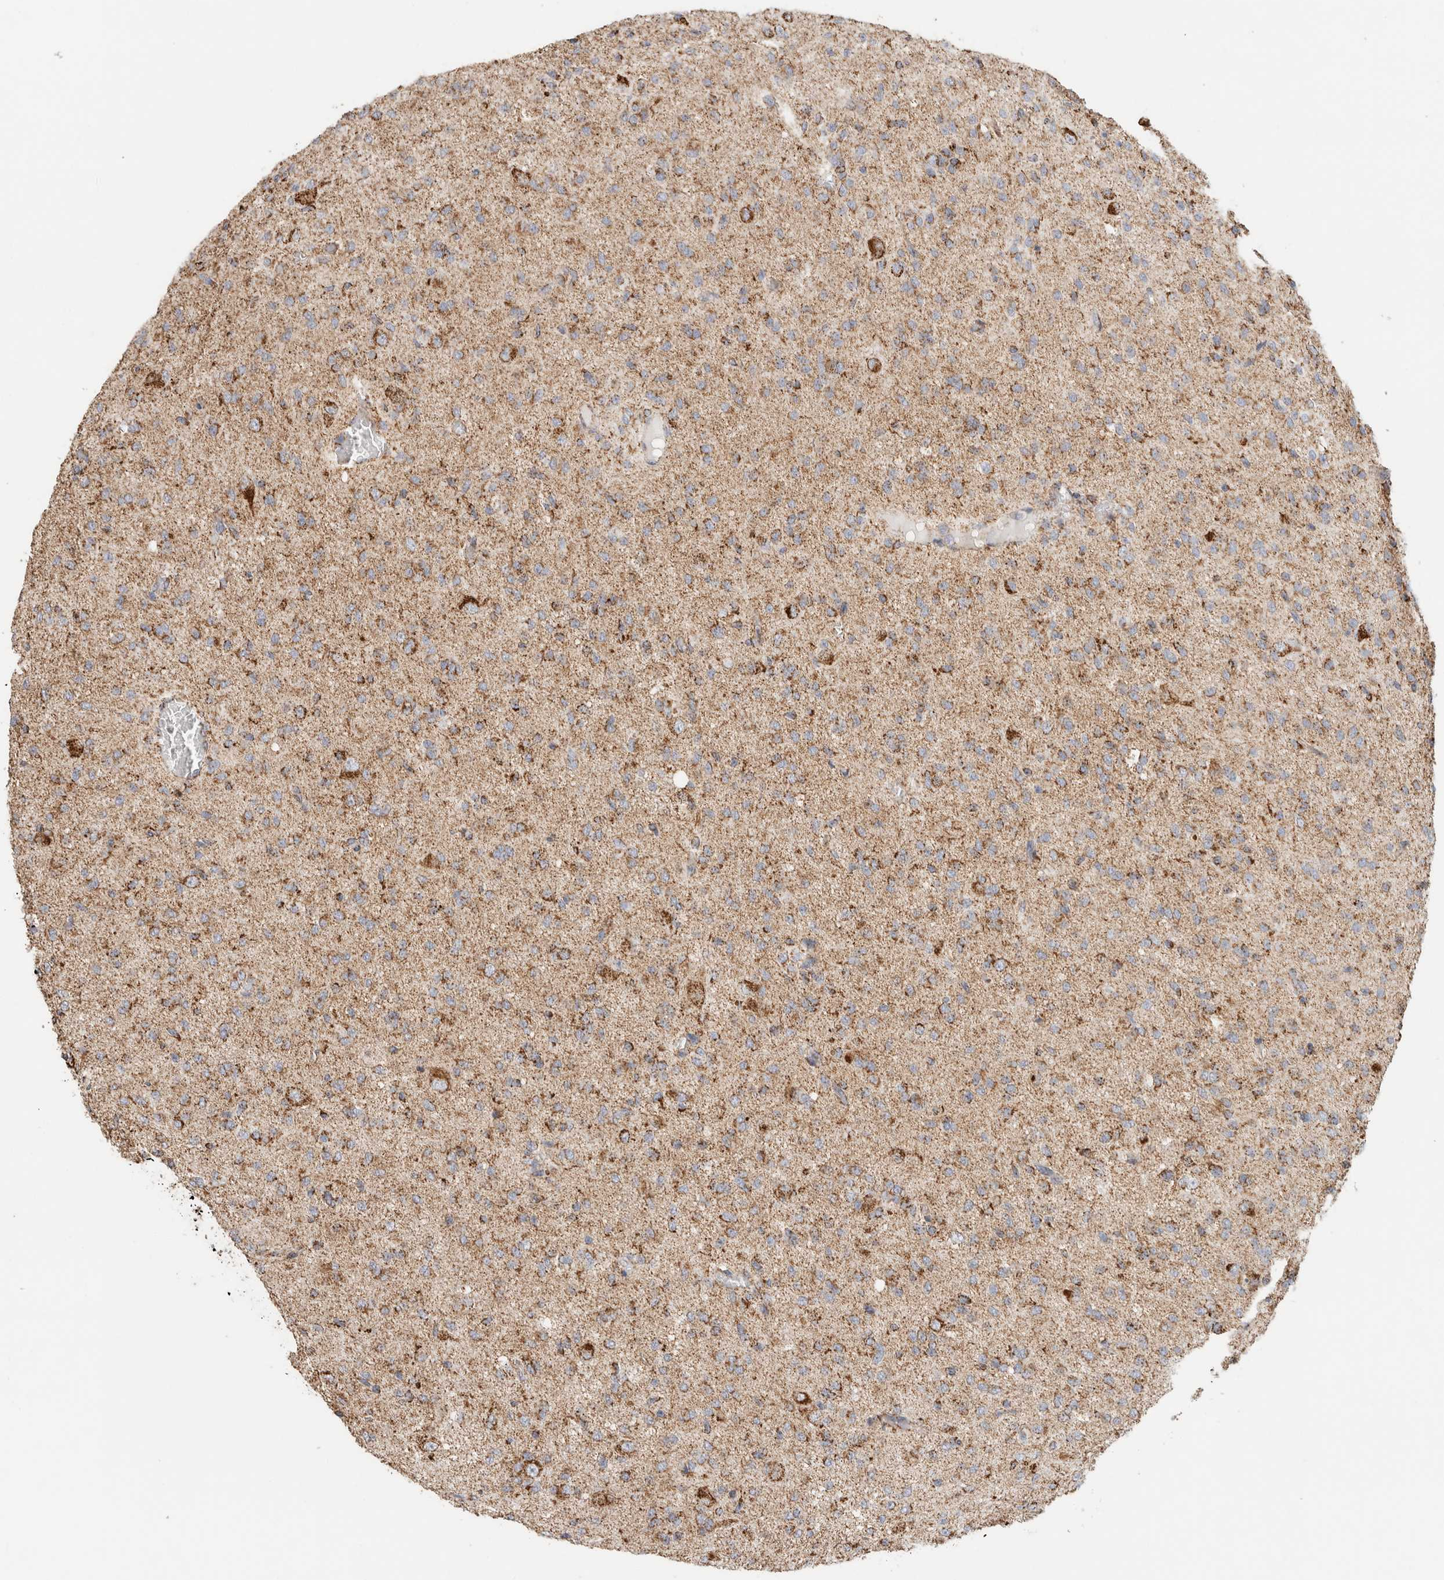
{"staining": {"intensity": "moderate", "quantity": ">75%", "location": "cytoplasmic/membranous"}, "tissue": "glioma", "cell_type": "Tumor cells", "image_type": "cancer", "snomed": [{"axis": "morphology", "description": "Glioma, malignant, High grade"}, {"axis": "topography", "description": "Brain"}], "caption": "Protein expression by IHC displays moderate cytoplasmic/membranous positivity in about >75% of tumor cells in malignant glioma (high-grade).", "gene": "C1QBP", "patient": {"sex": "female", "age": 59}}